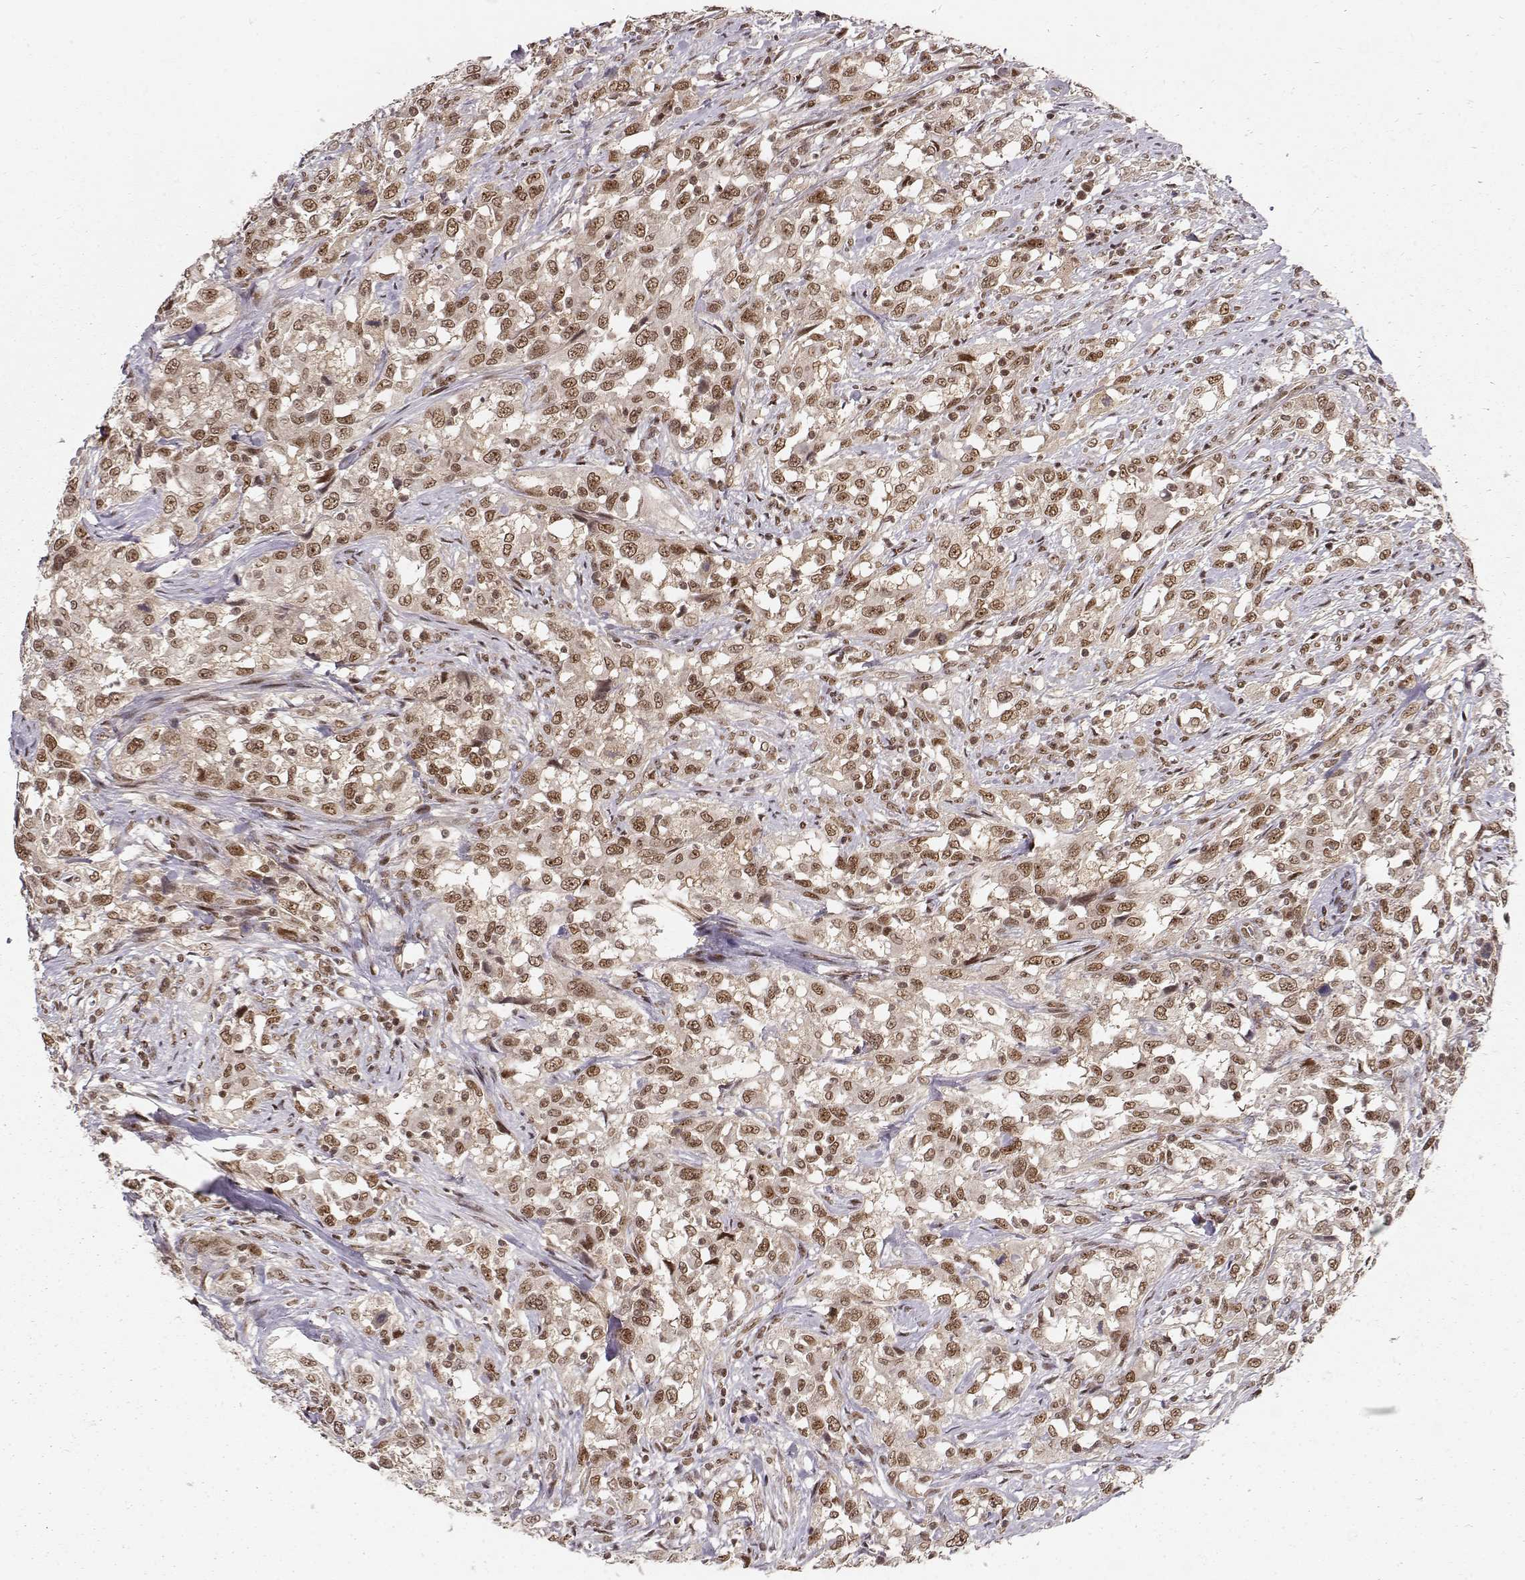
{"staining": {"intensity": "moderate", "quantity": ">75%", "location": "cytoplasmic/membranous,nuclear"}, "tissue": "urothelial cancer", "cell_type": "Tumor cells", "image_type": "cancer", "snomed": [{"axis": "morphology", "description": "Urothelial carcinoma, NOS"}, {"axis": "morphology", "description": "Urothelial carcinoma, High grade"}, {"axis": "topography", "description": "Urinary bladder"}], "caption": "An image of human urothelial carcinoma (high-grade) stained for a protein exhibits moderate cytoplasmic/membranous and nuclear brown staining in tumor cells.", "gene": "CSNK2A1", "patient": {"sex": "female", "age": 64}}